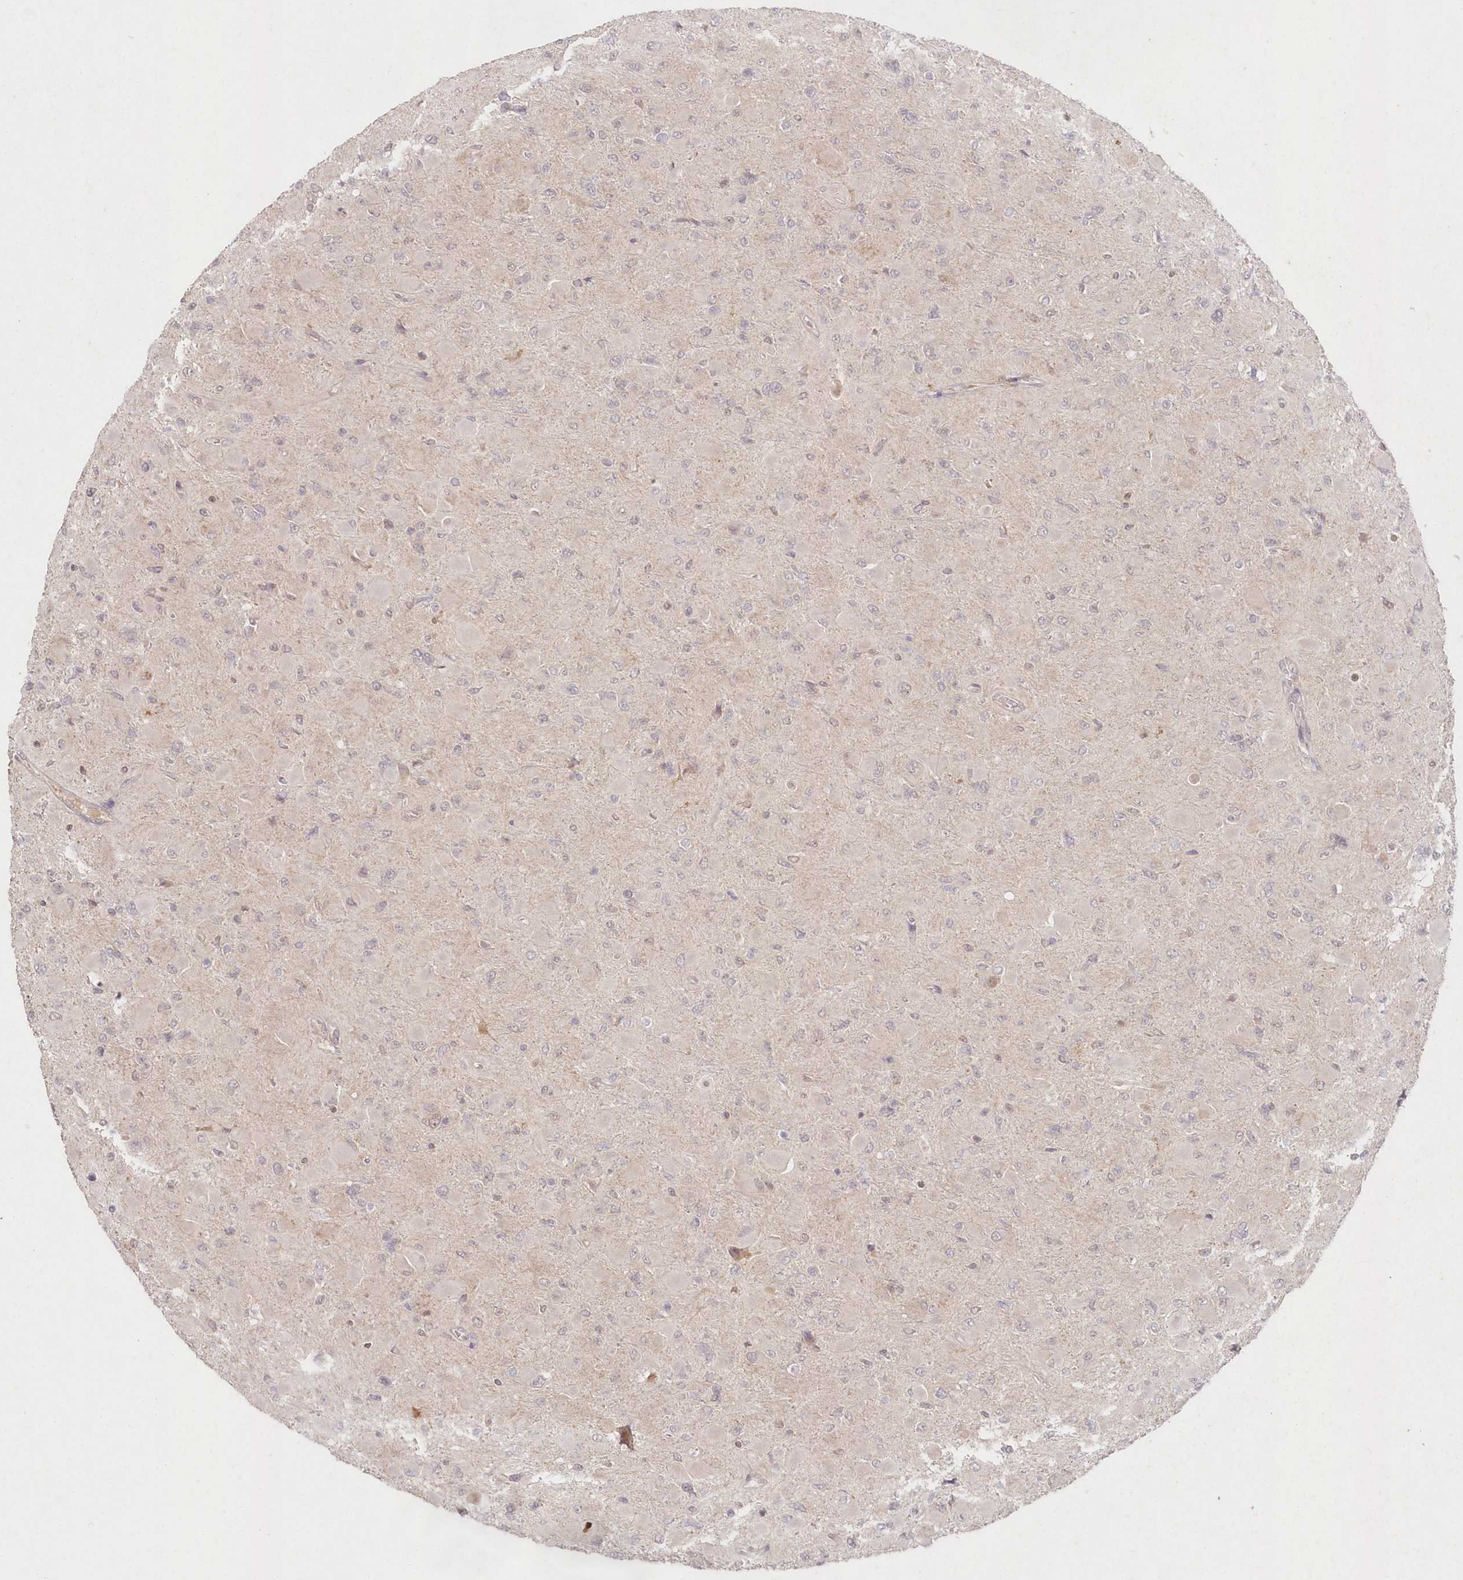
{"staining": {"intensity": "negative", "quantity": "none", "location": "none"}, "tissue": "glioma", "cell_type": "Tumor cells", "image_type": "cancer", "snomed": [{"axis": "morphology", "description": "Glioma, malignant, High grade"}, {"axis": "topography", "description": "Cerebral cortex"}], "caption": "The IHC photomicrograph has no significant expression in tumor cells of glioma tissue. Brightfield microscopy of immunohistochemistry (IHC) stained with DAB (brown) and hematoxylin (blue), captured at high magnification.", "gene": "ASCC1", "patient": {"sex": "female", "age": 36}}